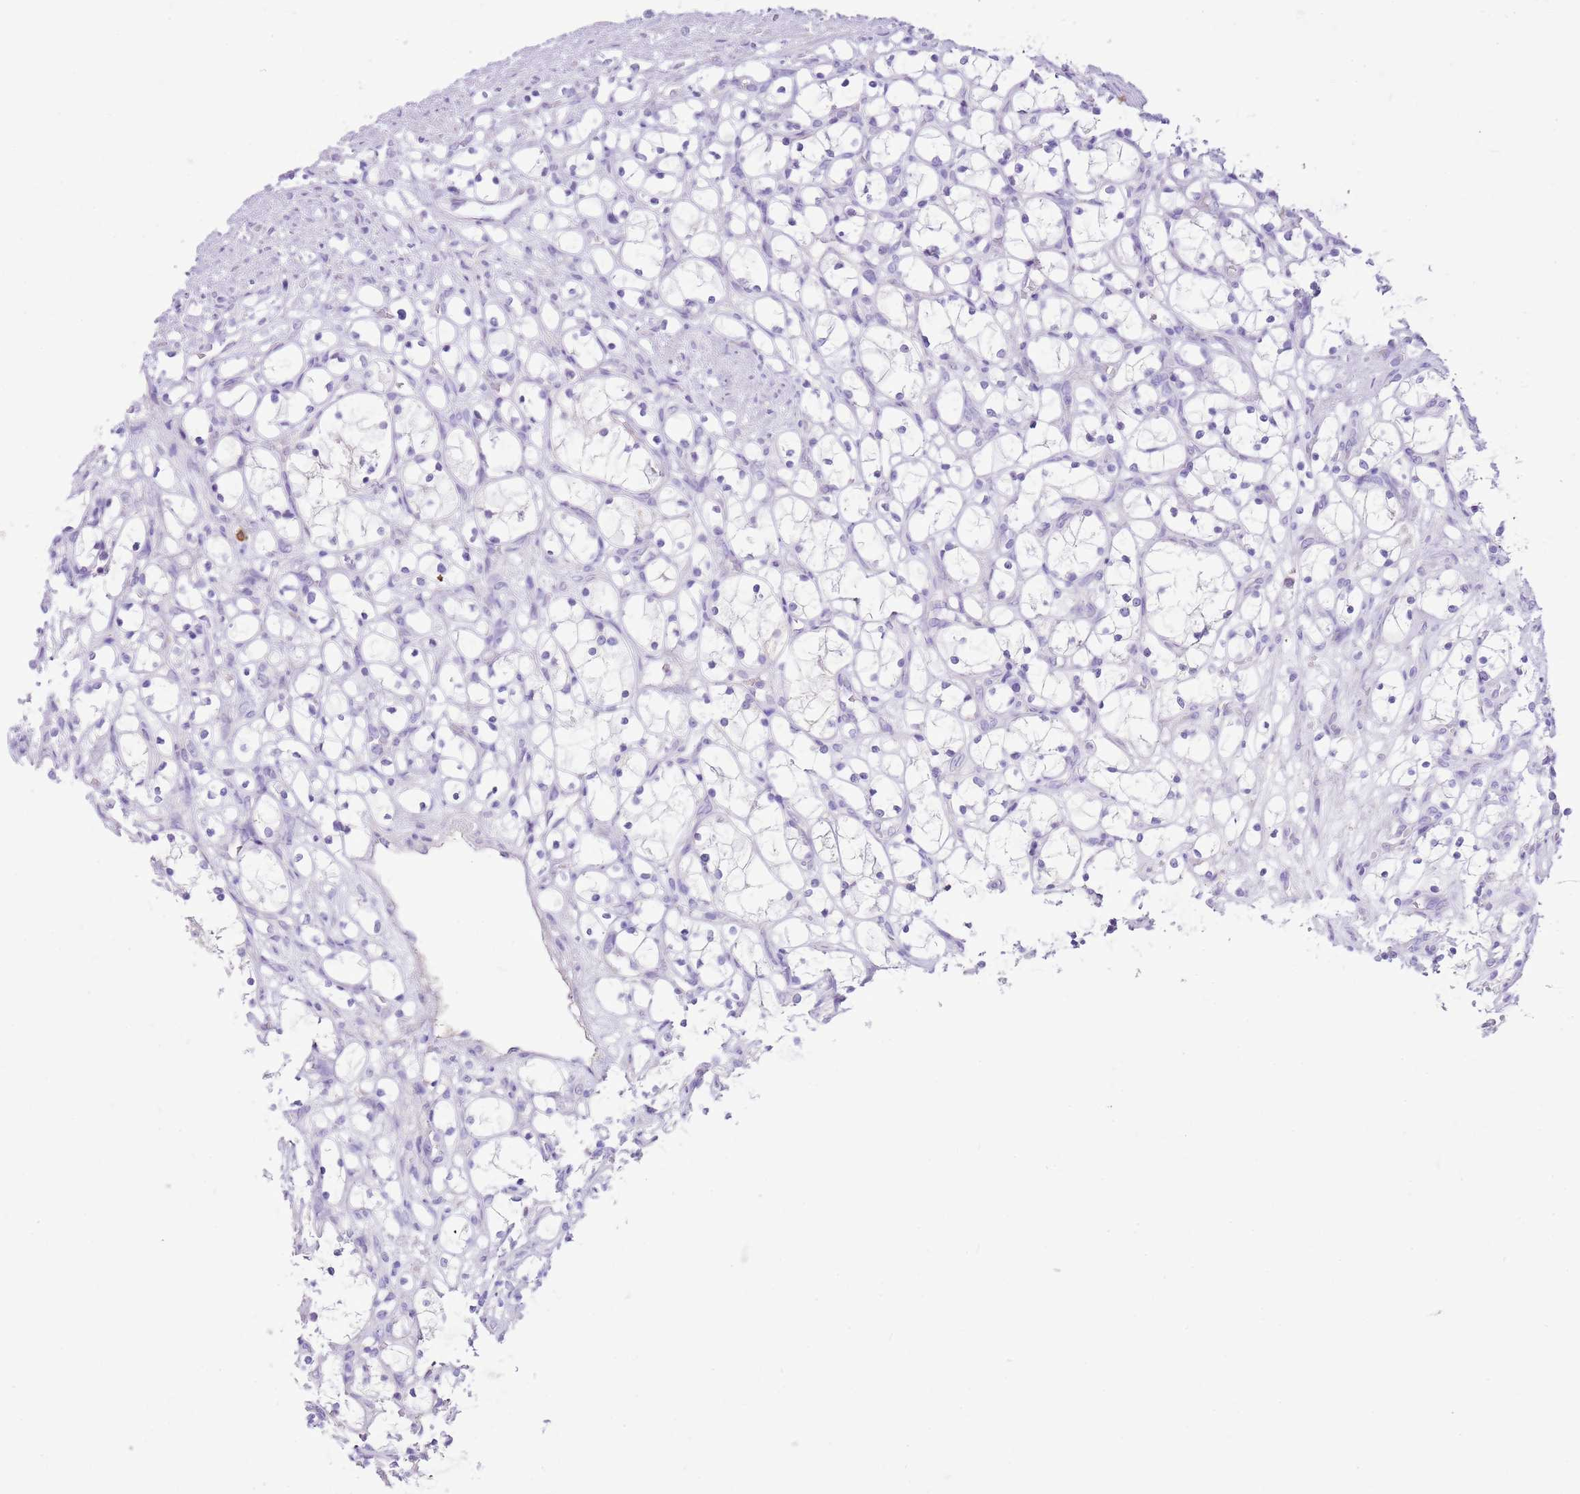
{"staining": {"intensity": "negative", "quantity": "none", "location": "none"}, "tissue": "renal cancer", "cell_type": "Tumor cells", "image_type": "cancer", "snomed": [{"axis": "morphology", "description": "Adenocarcinoma, NOS"}, {"axis": "topography", "description": "Kidney"}], "caption": "A high-resolution micrograph shows IHC staining of renal adenocarcinoma, which displays no significant positivity in tumor cells. The staining is performed using DAB (3,3'-diaminobenzidine) brown chromogen with nuclei counter-stained in using hematoxylin.", "gene": "AAR2", "patient": {"sex": "female", "age": 69}}